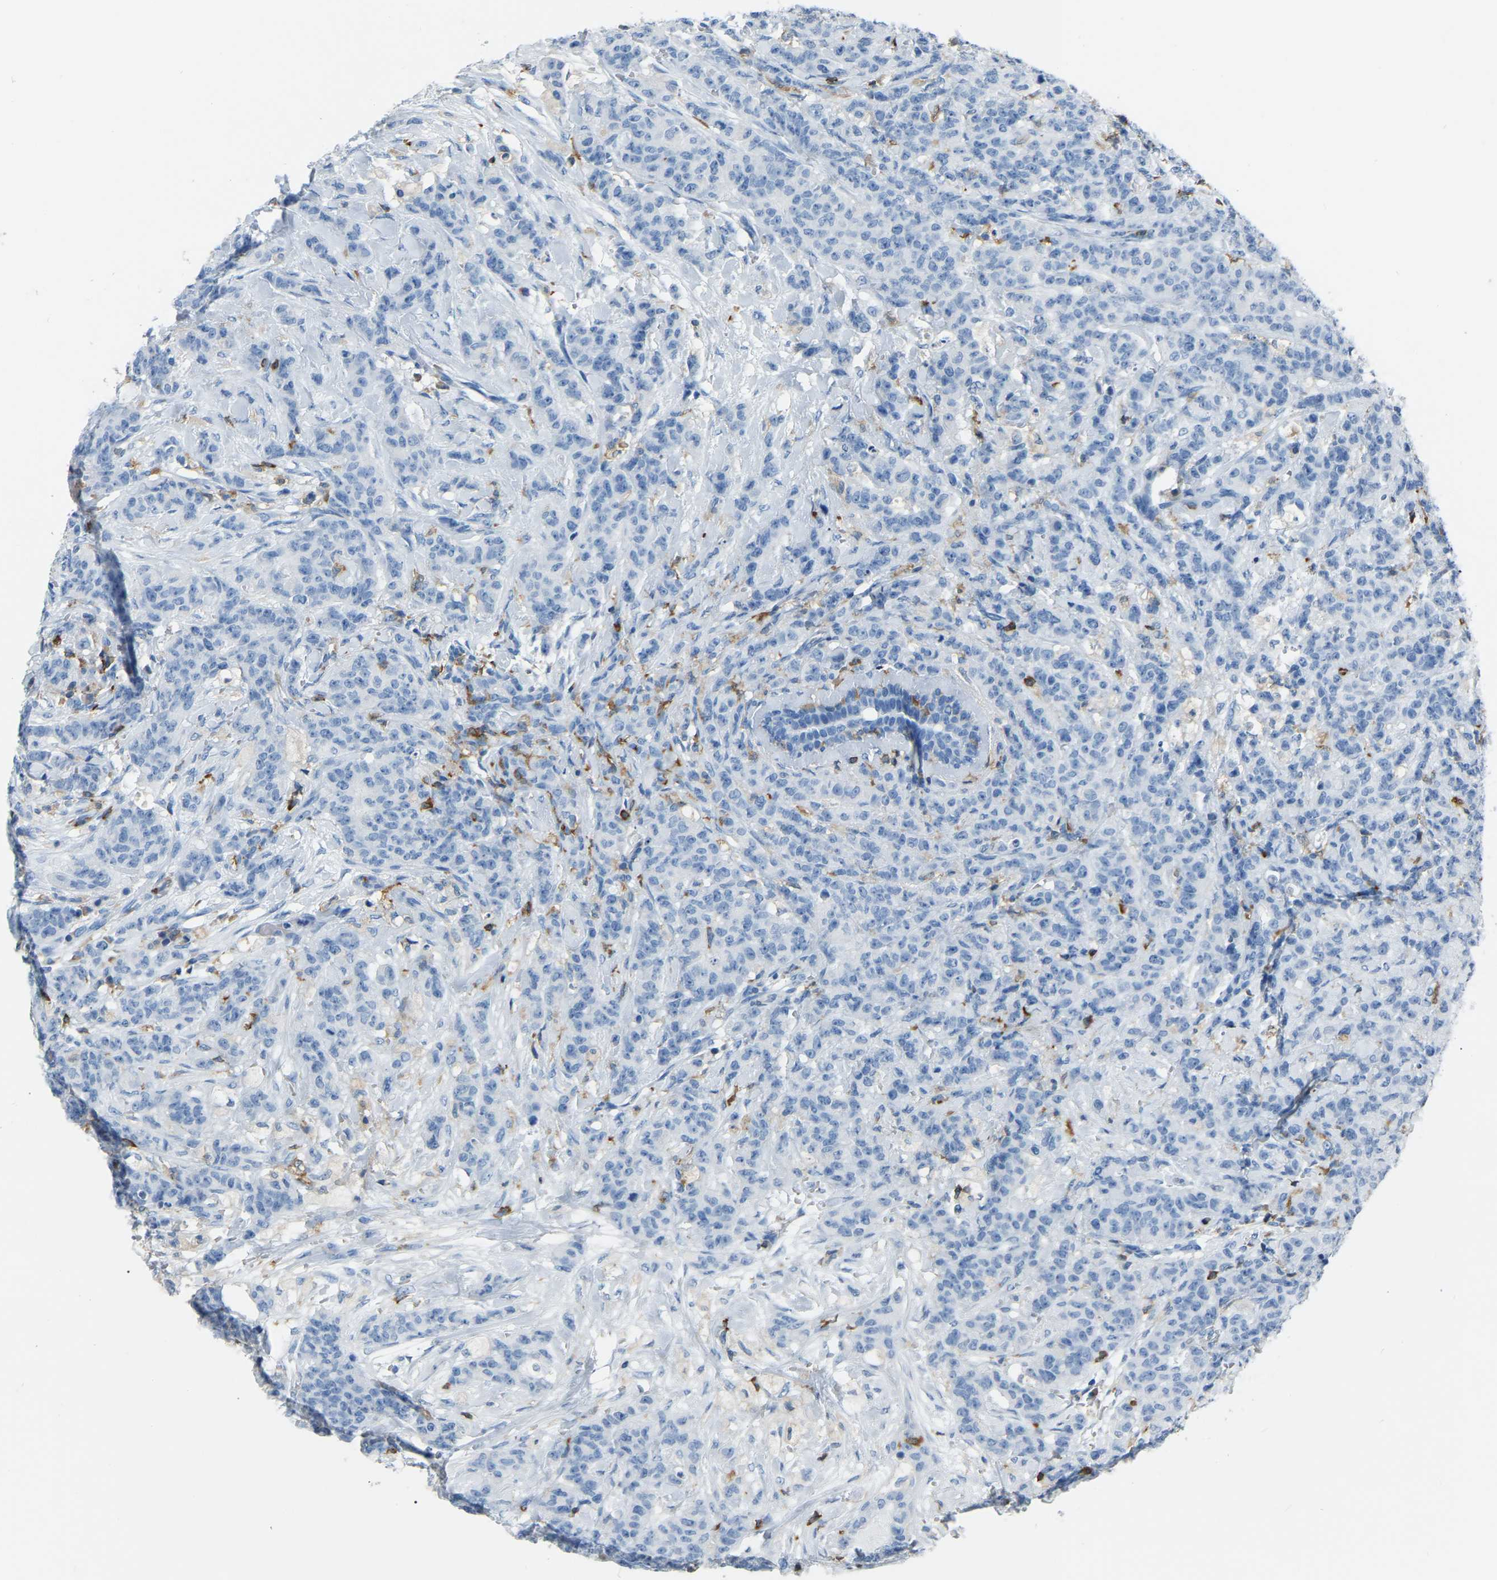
{"staining": {"intensity": "negative", "quantity": "none", "location": "none"}, "tissue": "breast cancer", "cell_type": "Tumor cells", "image_type": "cancer", "snomed": [{"axis": "morphology", "description": "Normal tissue, NOS"}, {"axis": "morphology", "description": "Duct carcinoma"}, {"axis": "topography", "description": "Breast"}], "caption": "Tumor cells show no significant expression in breast cancer.", "gene": "ARHGAP45", "patient": {"sex": "female", "age": 40}}